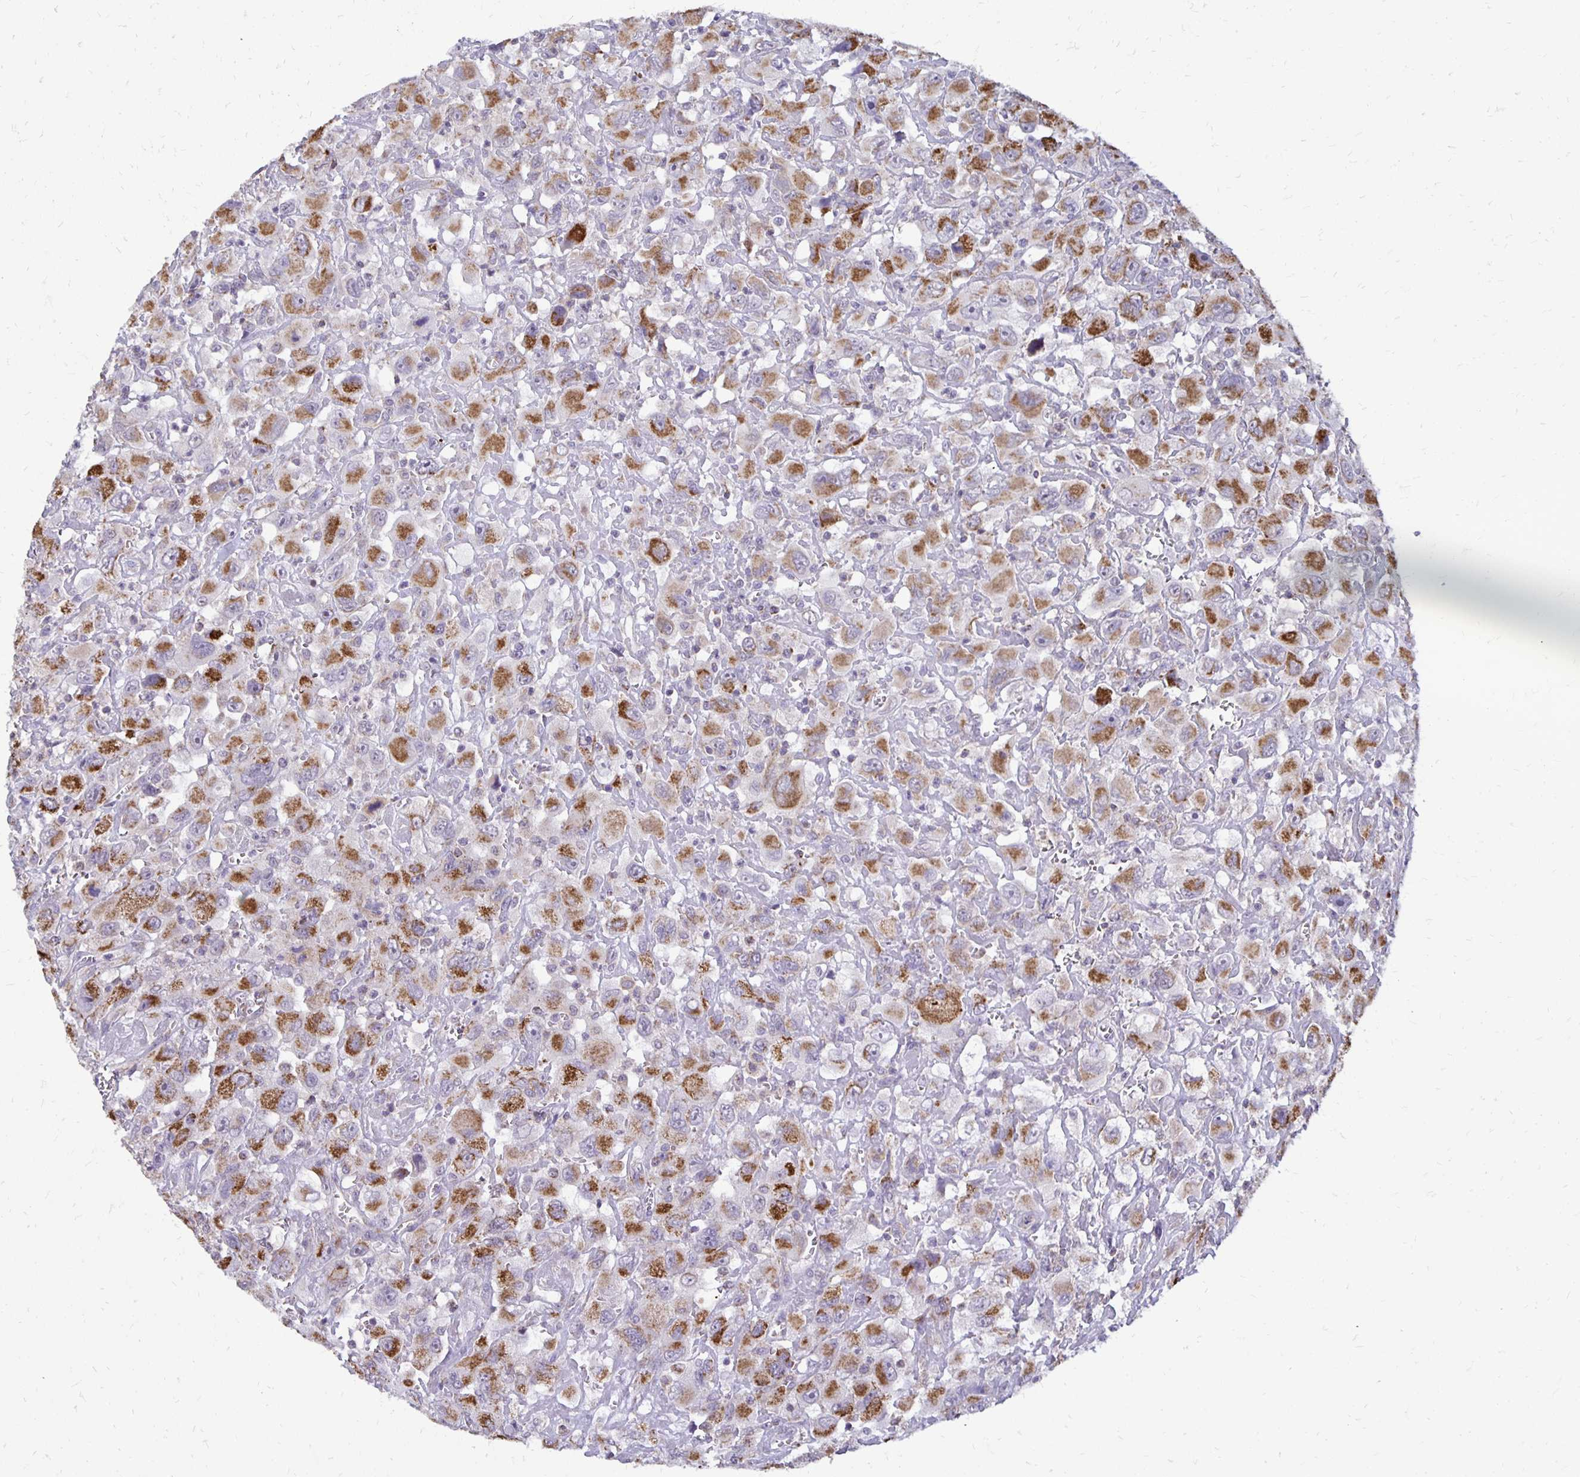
{"staining": {"intensity": "moderate", "quantity": ">75%", "location": "cytoplasmic/membranous"}, "tissue": "head and neck cancer", "cell_type": "Tumor cells", "image_type": "cancer", "snomed": [{"axis": "morphology", "description": "Squamous cell carcinoma, NOS"}, {"axis": "morphology", "description": "Squamous cell carcinoma, metastatic, NOS"}, {"axis": "topography", "description": "Oral tissue"}, {"axis": "topography", "description": "Head-Neck"}], "caption": "A histopathology image of head and neck metastatic squamous cell carcinoma stained for a protein reveals moderate cytoplasmic/membranous brown staining in tumor cells.", "gene": "IER3", "patient": {"sex": "female", "age": 85}}